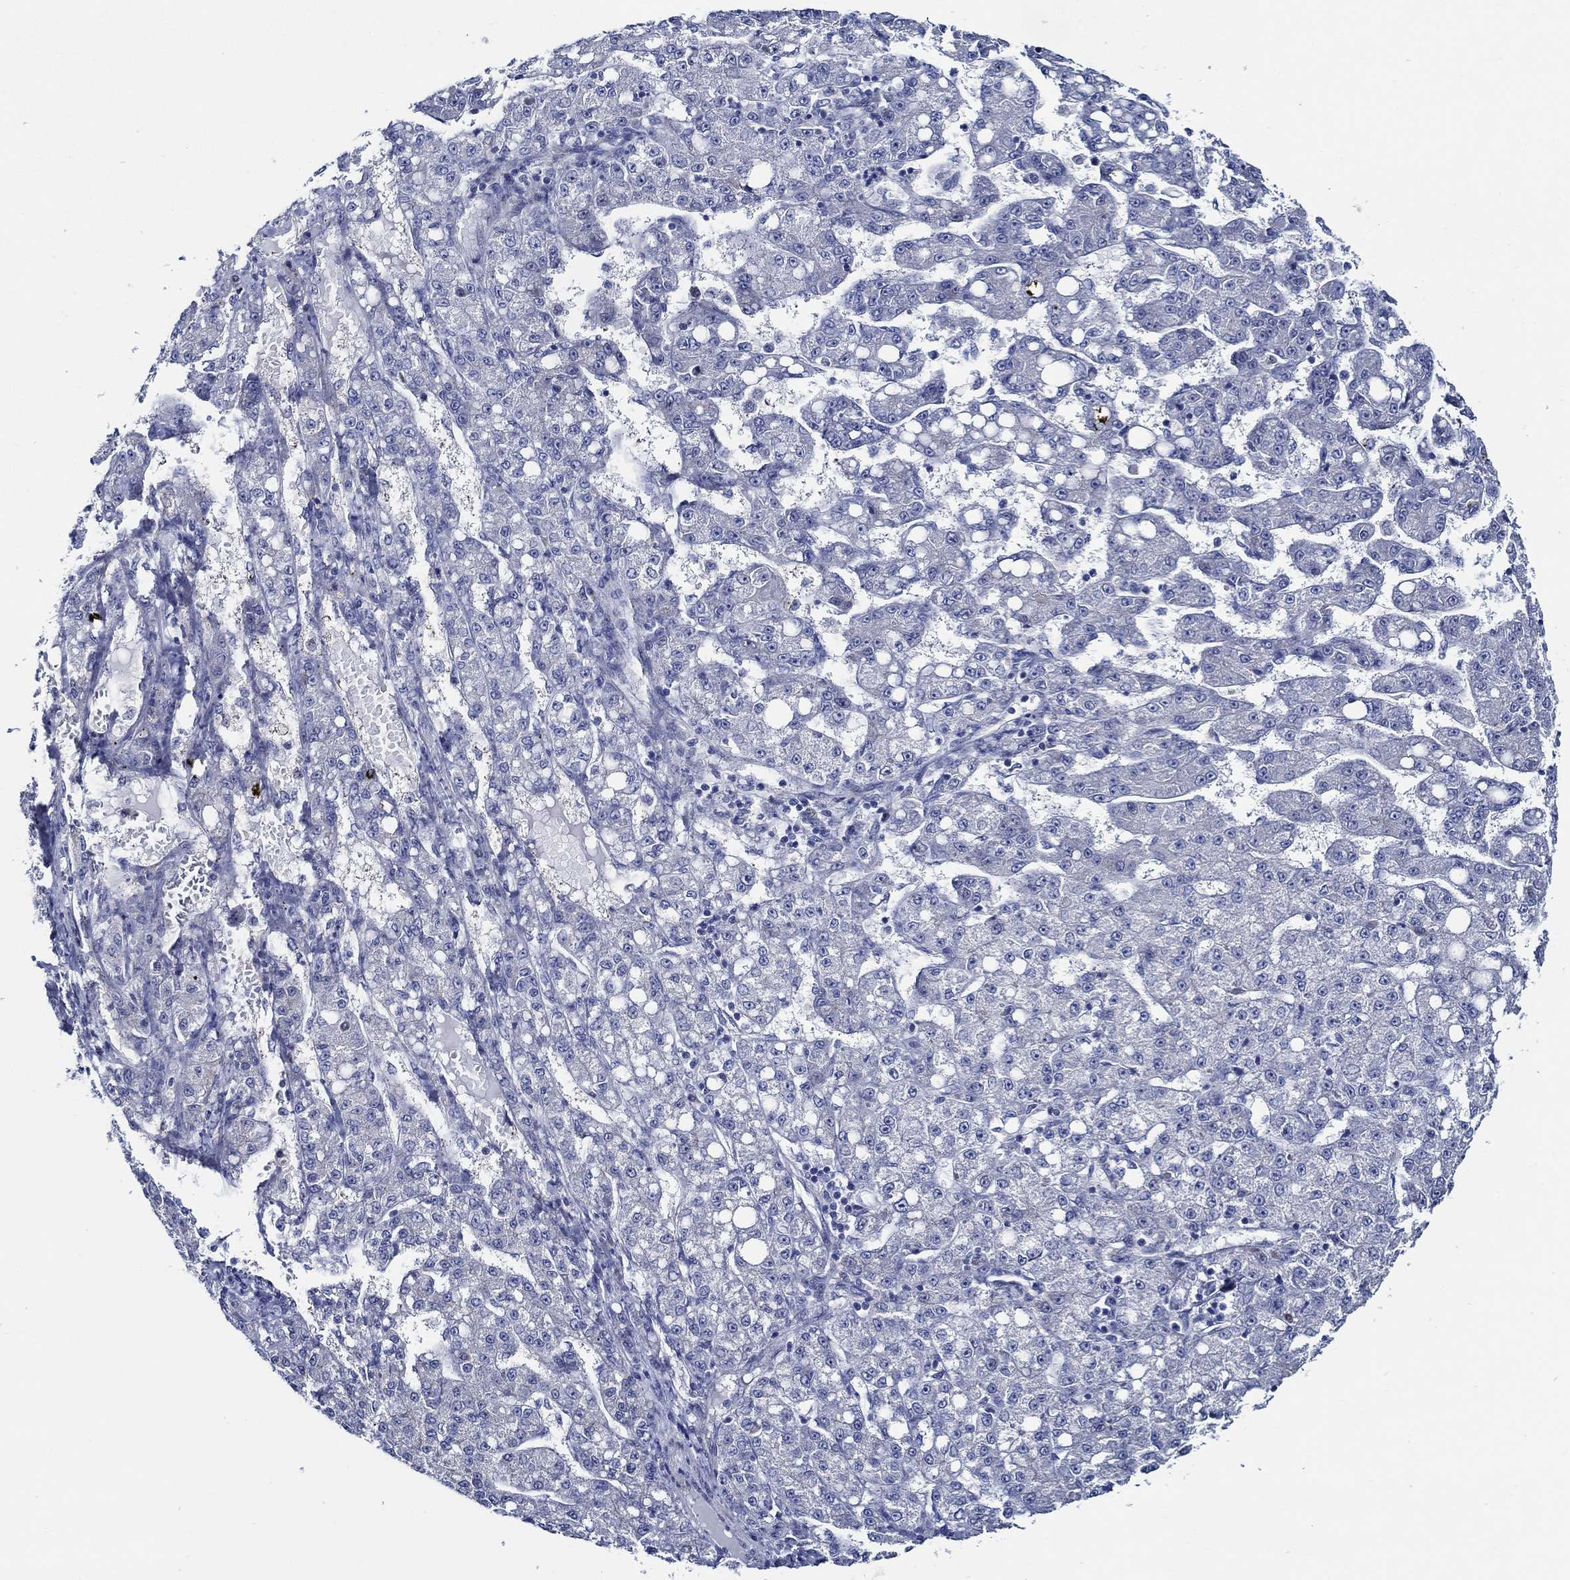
{"staining": {"intensity": "negative", "quantity": "none", "location": "none"}, "tissue": "liver cancer", "cell_type": "Tumor cells", "image_type": "cancer", "snomed": [{"axis": "morphology", "description": "Carcinoma, Hepatocellular, NOS"}, {"axis": "topography", "description": "Liver"}], "caption": "High power microscopy micrograph of an IHC micrograph of liver cancer (hepatocellular carcinoma), revealing no significant staining in tumor cells.", "gene": "C8orf48", "patient": {"sex": "female", "age": 65}}